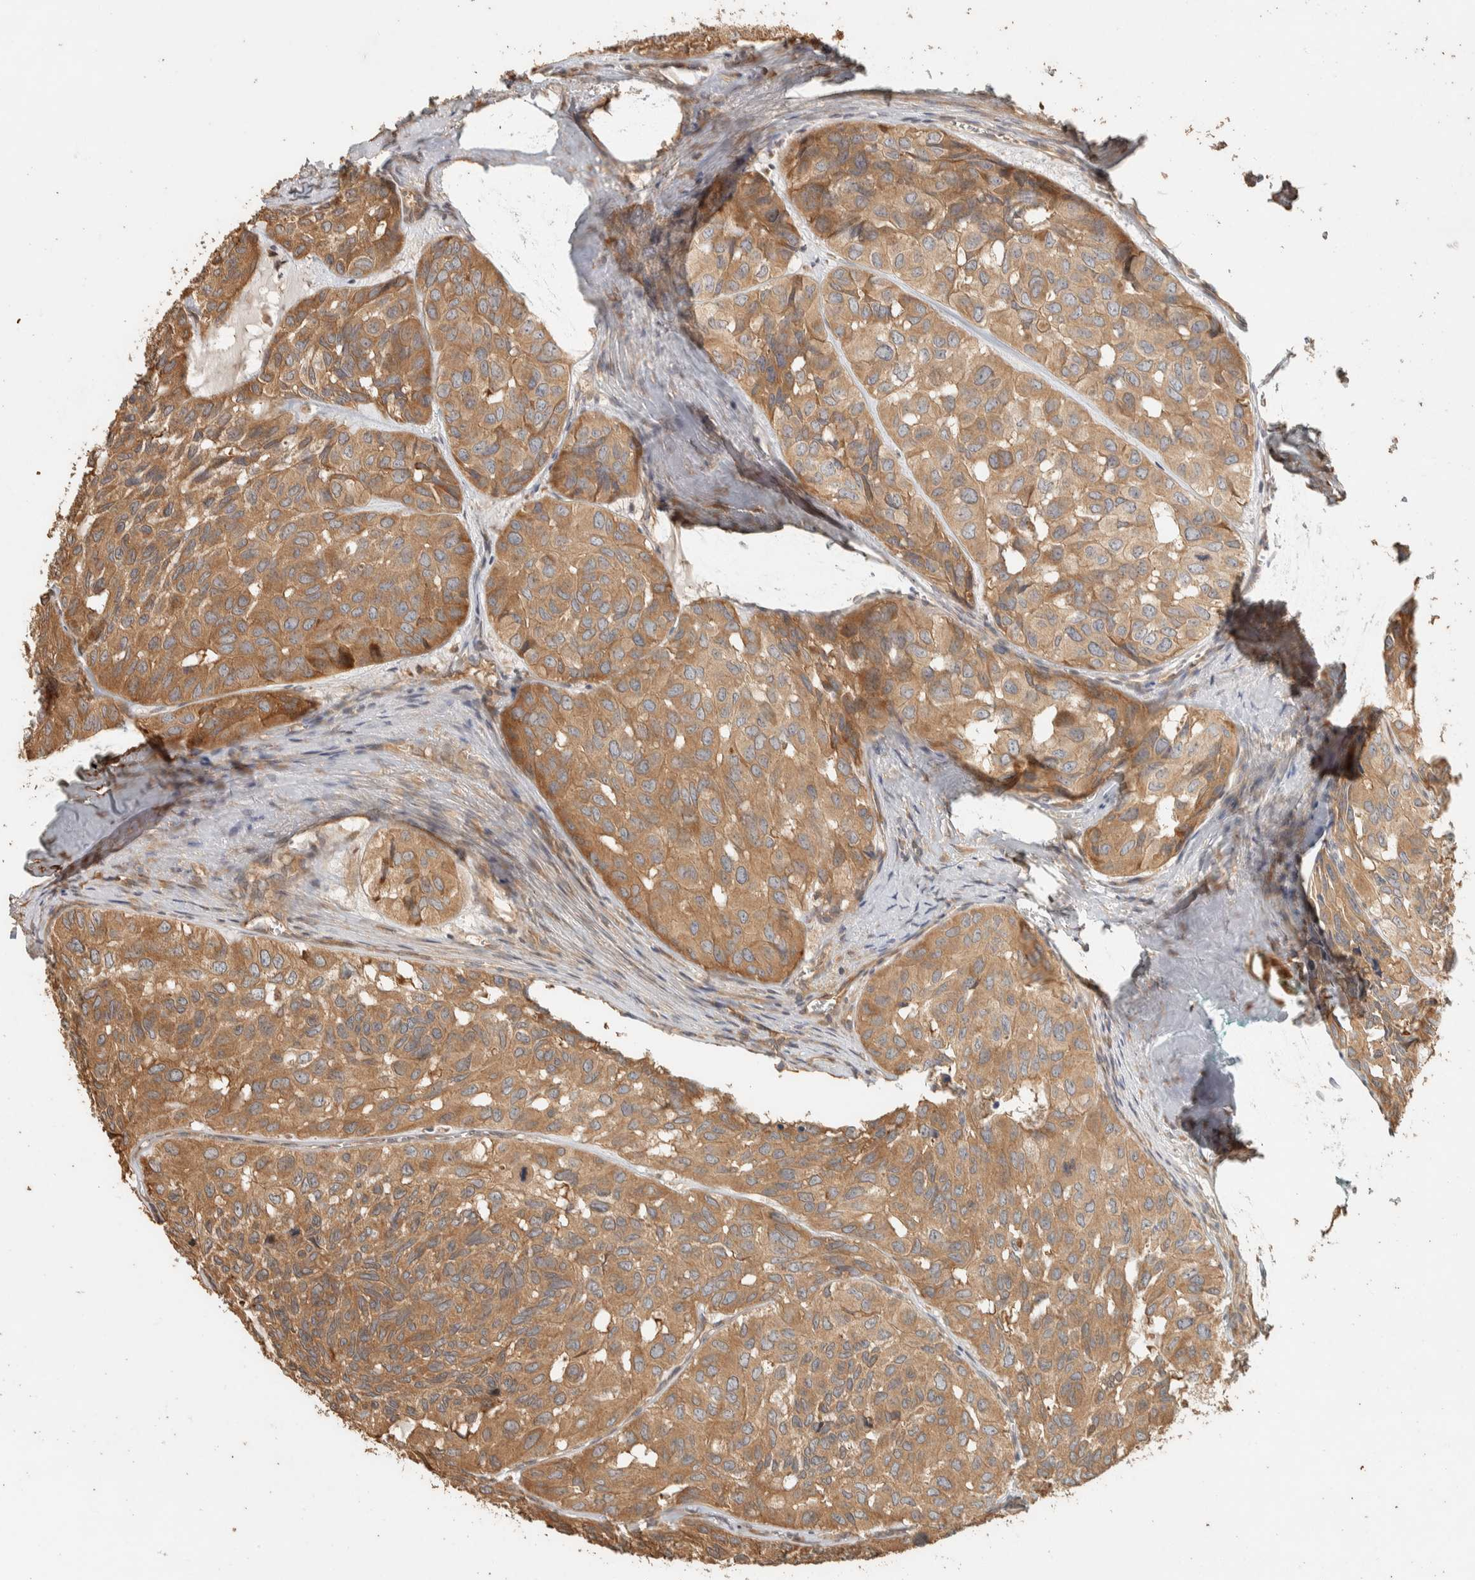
{"staining": {"intensity": "moderate", "quantity": ">75%", "location": "cytoplasmic/membranous"}, "tissue": "head and neck cancer", "cell_type": "Tumor cells", "image_type": "cancer", "snomed": [{"axis": "morphology", "description": "Adenocarcinoma, NOS"}, {"axis": "topography", "description": "Salivary gland, NOS"}, {"axis": "topography", "description": "Head-Neck"}], "caption": "A photomicrograph showing moderate cytoplasmic/membranous expression in about >75% of tumor cells in adenocarcinoma (head and neck), as visualized by brown immunohistochemical staining.", "gene": "EXOC7", "patient": {"sex": "female", "age": 76}}